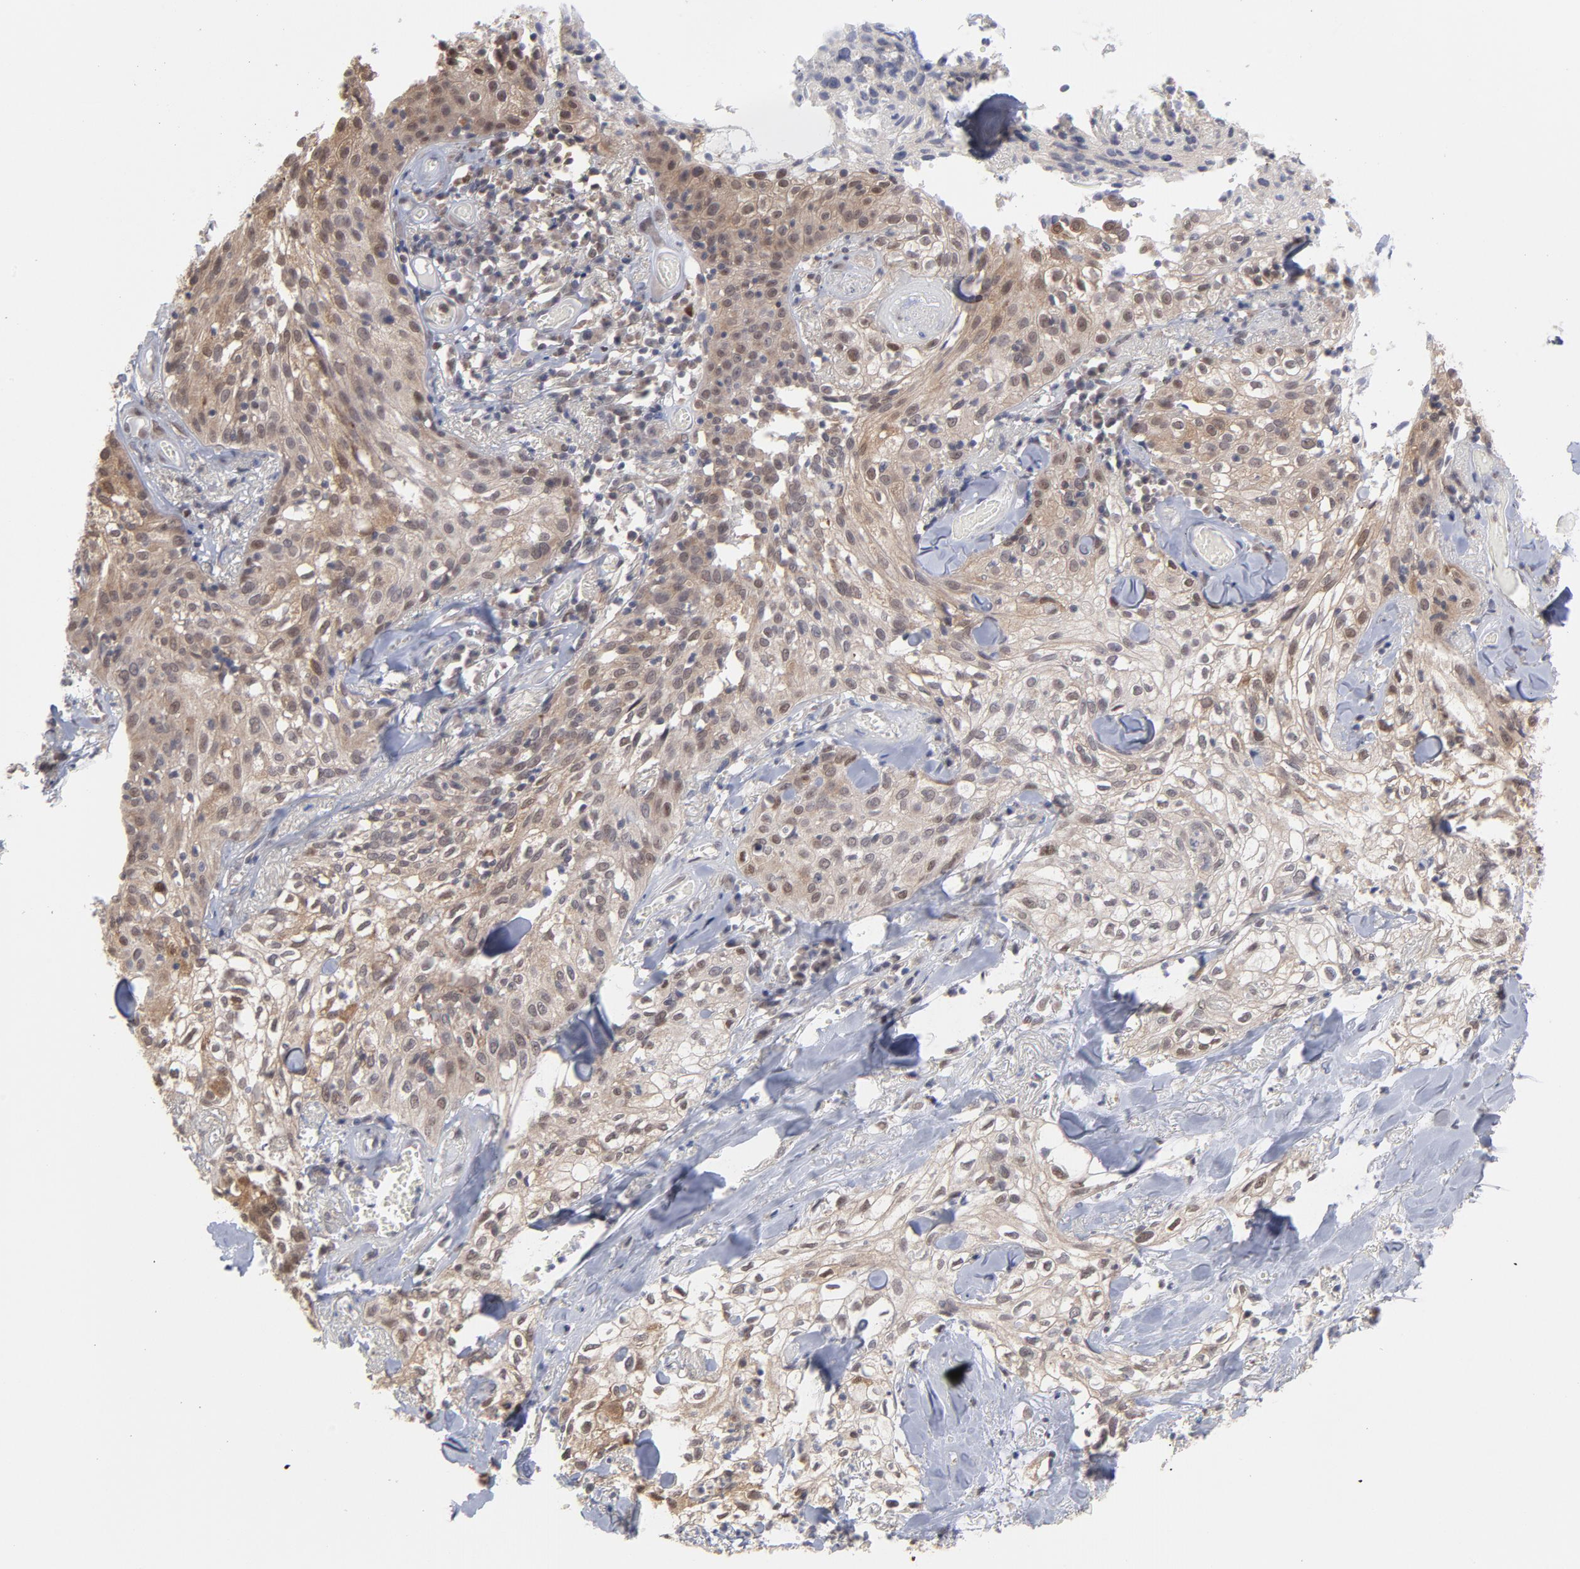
{"staining": {"intensity": "moderate", "quantity": ">75%", "location": "cytoplasmic/membranous"}, "tissue": "skin cancer", "cell_type": "Tumor cells", "image_type": "cancer", "snomed": [{"axis": "morphology", "description": "Squamous cell carcinoma, NOS"}, {"axis": "topography", "description": "Skin"}], "caption": "Tumor cells show medium levels of moderate cytoplasmic/membranous expression in about >75% of cells in skin cancer (squamous cell carcinoma).", "gene": "OAS1", "patient": {"sex": "male", "age": 65}}